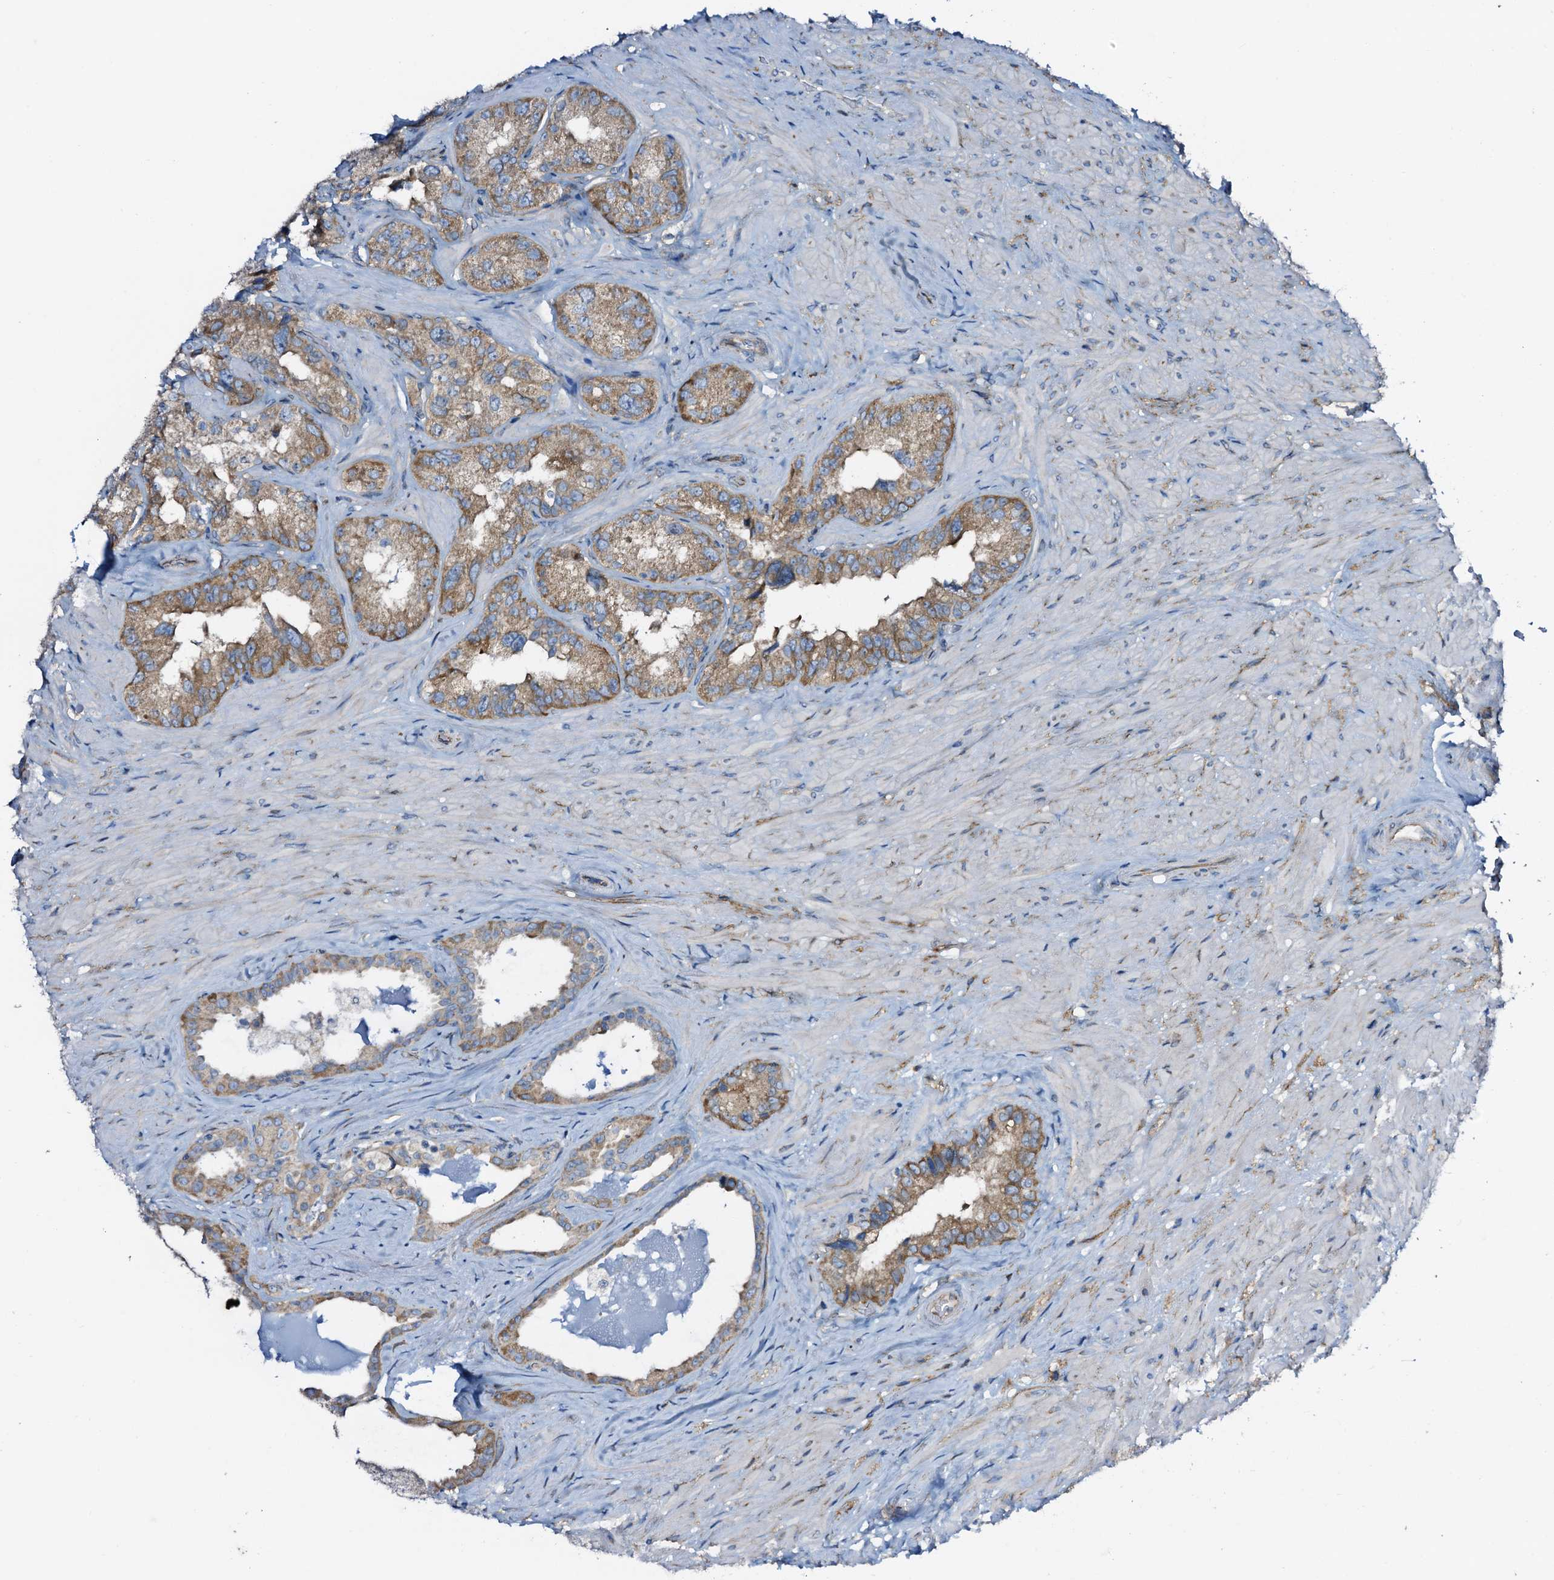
{"staining": {"intensity": "moderate", "quantity": ">75%", "location": "cytoplasmic/membranous"}, "tissue": "seminal vesicle", "cell_type": "Glandular cells", "image_type": "normal", "snomed": [{"axis": "morphology", "description": "Normal tissue, NOS"}, {"axis": "topography", "description": "Seminal veicle"}, {"axis": "topography", "description": "Peripheral nerve tissue"}], "caption": "Moderate cytoplasmic/membranous expression for a protein is appreciated in about >75% of glandular cells of unremarkable seminal vesicle using IHC.", "gene": "STARD13", "patient": {"sex": "male", "age": 67}}